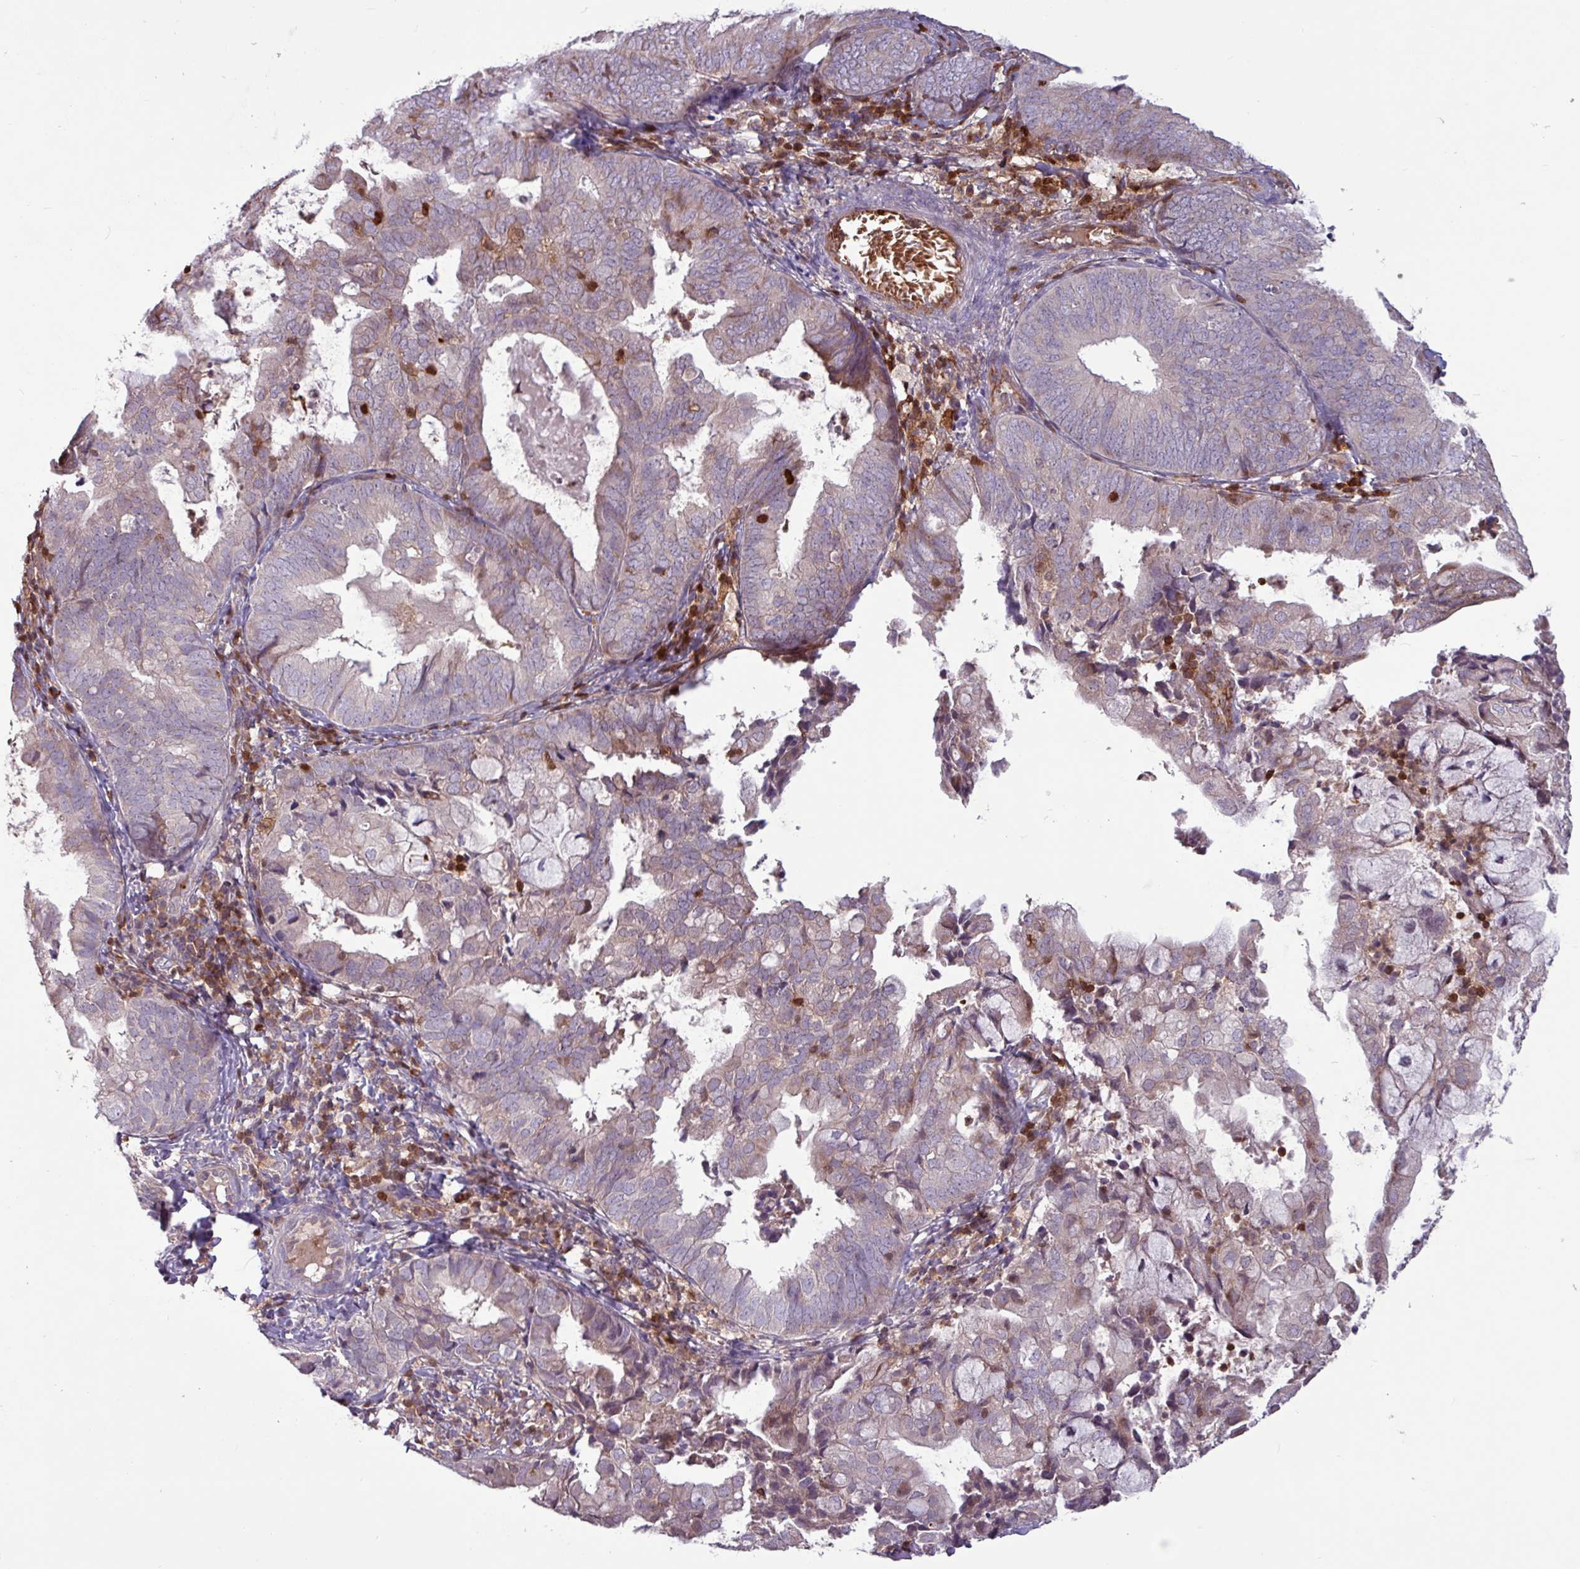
{"staining": {"intensity": "negative", "quantity": "none", "location": "none"}, "tissue": "endometrial cancer", "cell_type": "Tumor cells", "image_type": "cancer", "snomed": [{"axis": "morphology", "description": "Adenocarcinoma, NOS"}, {"axis": "topography", "description": "Endometrium"}], "caption": "Human endometrial cancer stained for a protein using immunohistochemistry displays no staining in tumor cells.", "gene": "SEC61G", "patient": {"sex": "female", "age": 80}}